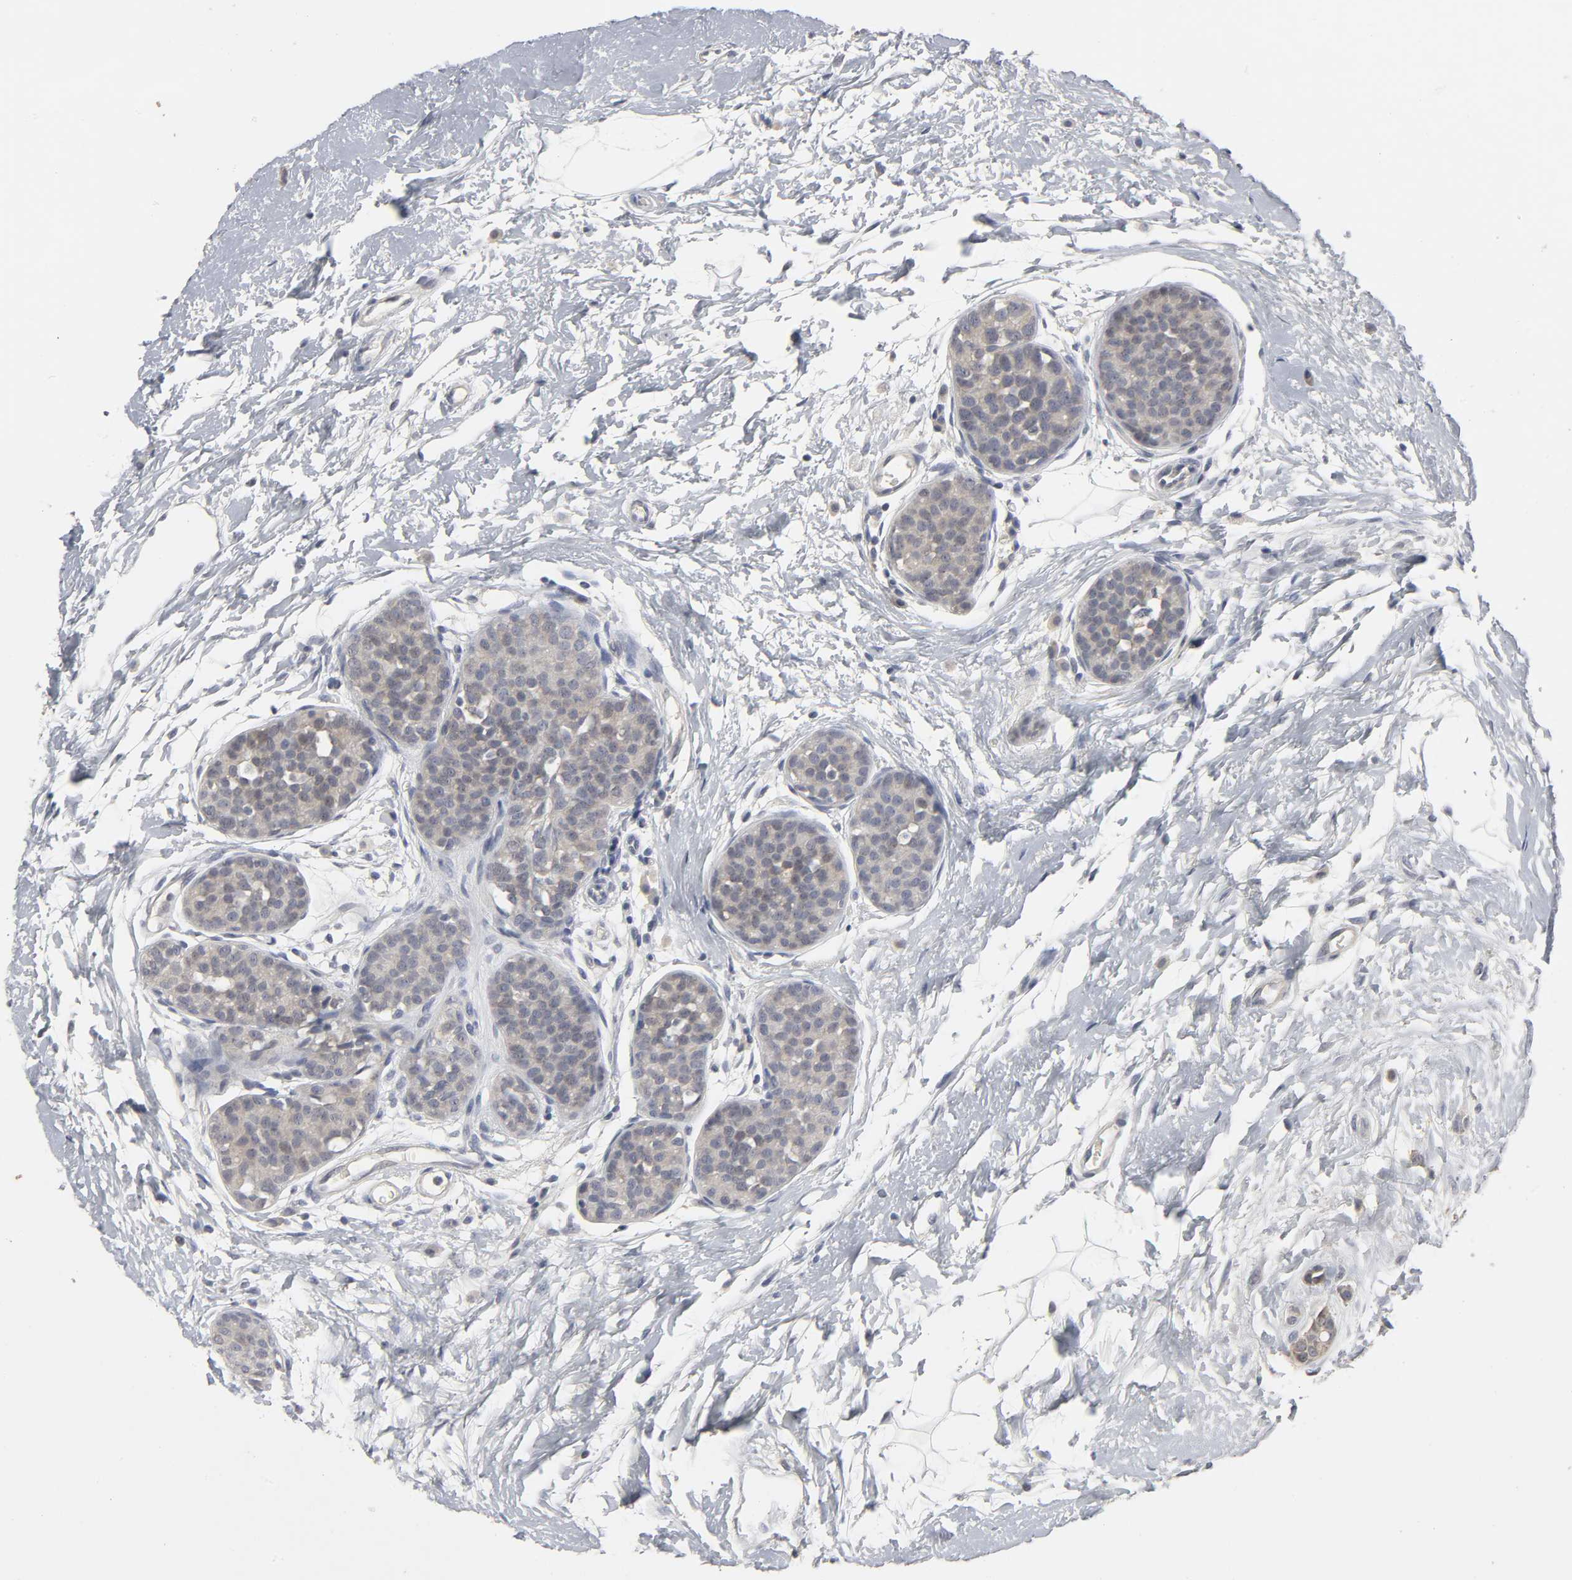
{"staining": {"intensity": "weak", "quantity": ">75%", "location": "cytoplasmic/membranous"}, "tissue": "breast cancer", "cell_type": "Tumor cells", "image_type": "cancer", "snomed": [{"axis": "morphology", "description": "Lobular carcinoma, in situ"}, {"axis": "morphology", "description": "Lobular carcinoma"}, {"axis": "topography", "description": "Breast"}], "caption": "Tumor cells reveal weak cytoplasmic/membranous positivity in approximately >75% of cells in breast cancer (lobular carcinoma in situ).", "gene": "TCAP", "patient": {"sex": "female", "age": 41}}